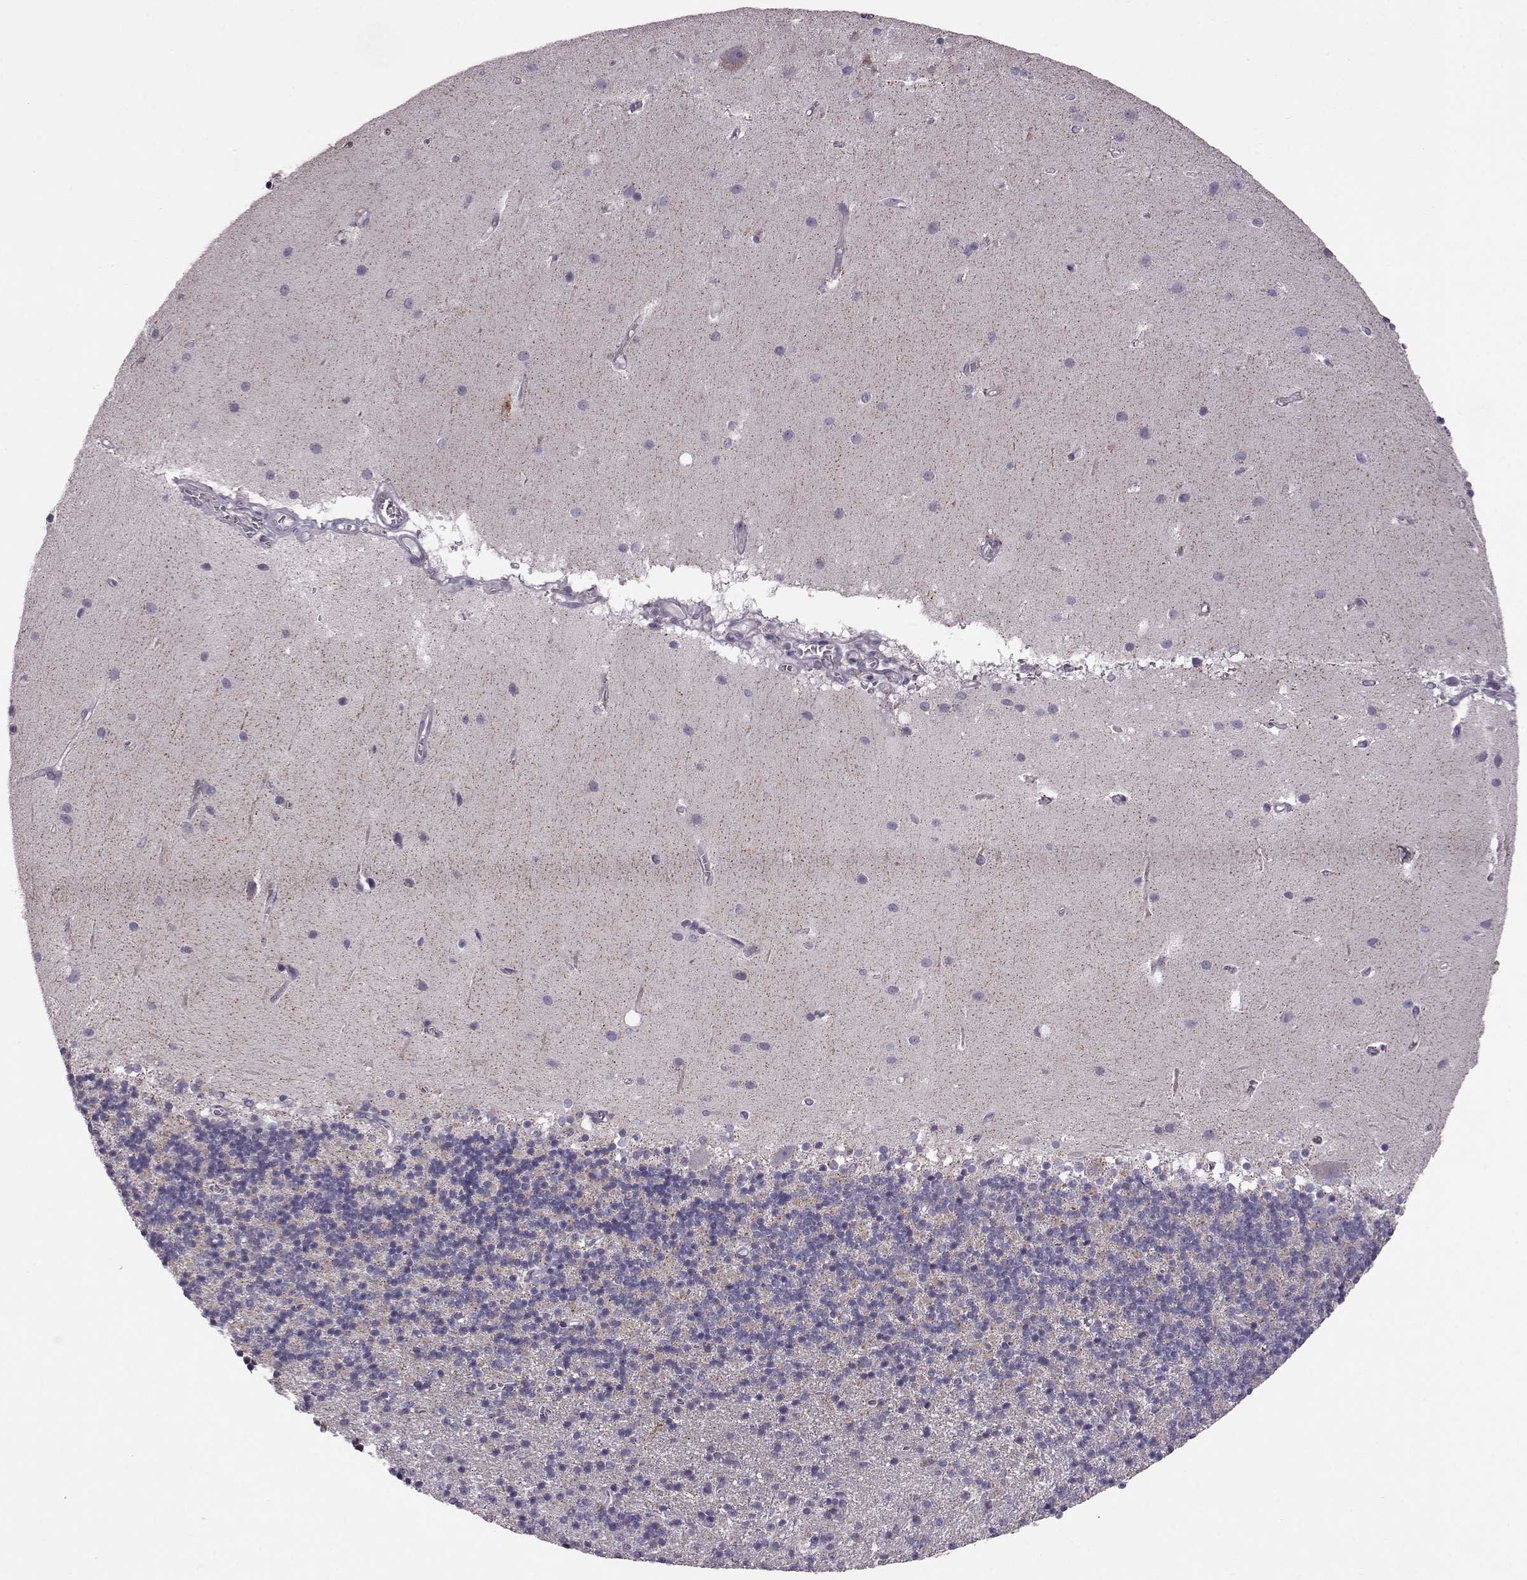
{"staining": {"intensity": "negative", "quantity": "none", "location": "none"}, "tissue": "cerebellum", "cell_type": "Cells in granular layer", "image_type": "normal", "snomed": [{"axis": "morphology", "description": "Normal tissue, NOS"}, {"axis": "topography", "description": "Cerebellum"}], "caption": "An image of cerebellum stained for a protein reveals no brown staining in cells in granular layer.", "gene": "RIMS2", "patient": {"sex": "male", "age": 70}}